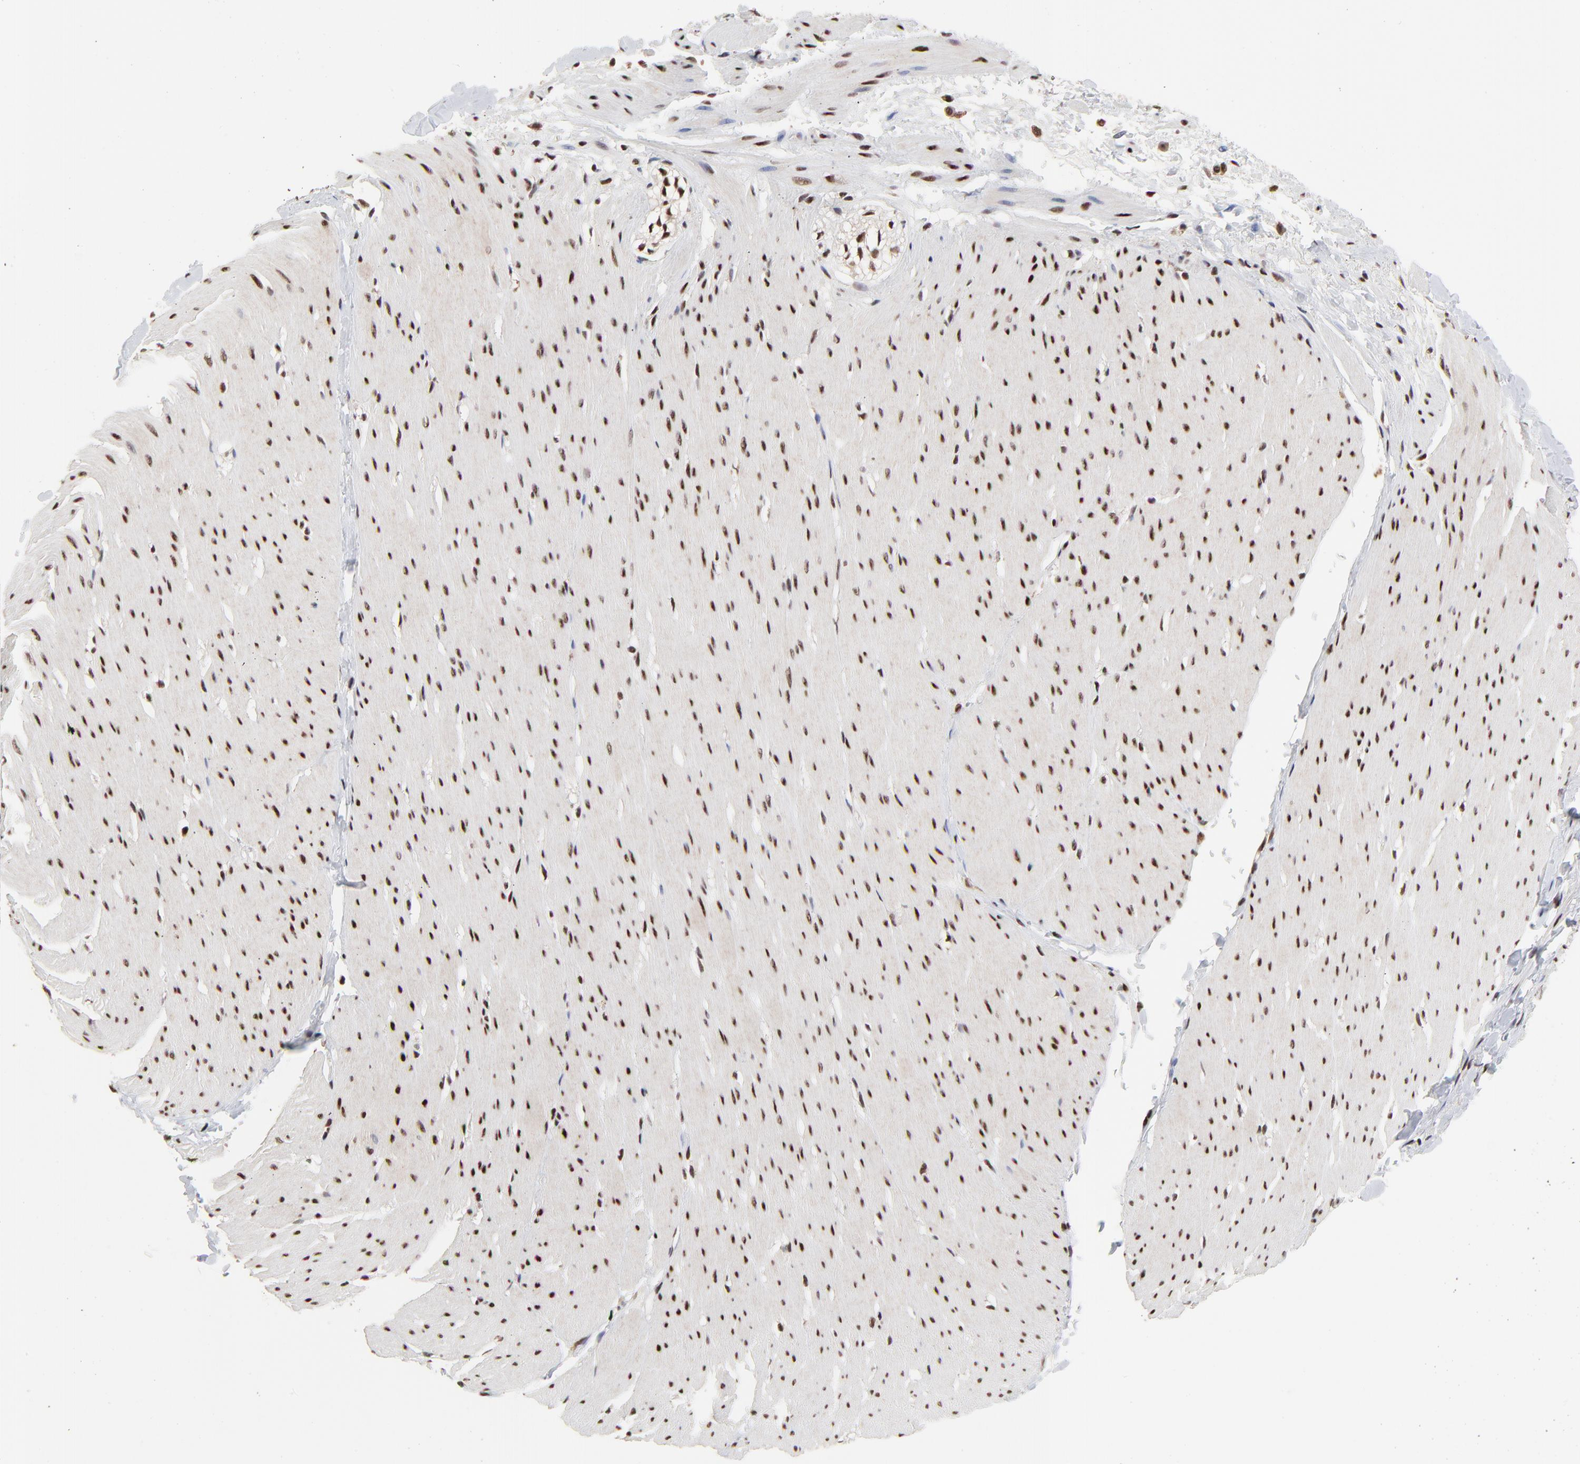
{"staining": {"intensity": "moderate", "quantity": ">75%", "location": "nuclear"}, "tissue": "smooth muscle", "cell_type": "Smooth muscle cells", "image_type": "normal", "snomed": [{"axis": "morphology", "description": "Normal tissue, NOS"}, {"axis": "topography", "description": "Smooth muscle"}, {"axis": "topography", "description": "Colon"}], "caption": "Brown immunohistochemical staining in unremarkable human smooth muscle demonstrates moderate nuclear positivity in approximately >75% of smooth muscle cells. The staining was performed using DAB (3,3'-diaminobenzidine) to visualize the protein expression in brown, while the nuclei were stained in blue with hematoxylin (Magnification: 20x).", "gene": "RBM22", "patient": {"sex": "male", "age": 67}}